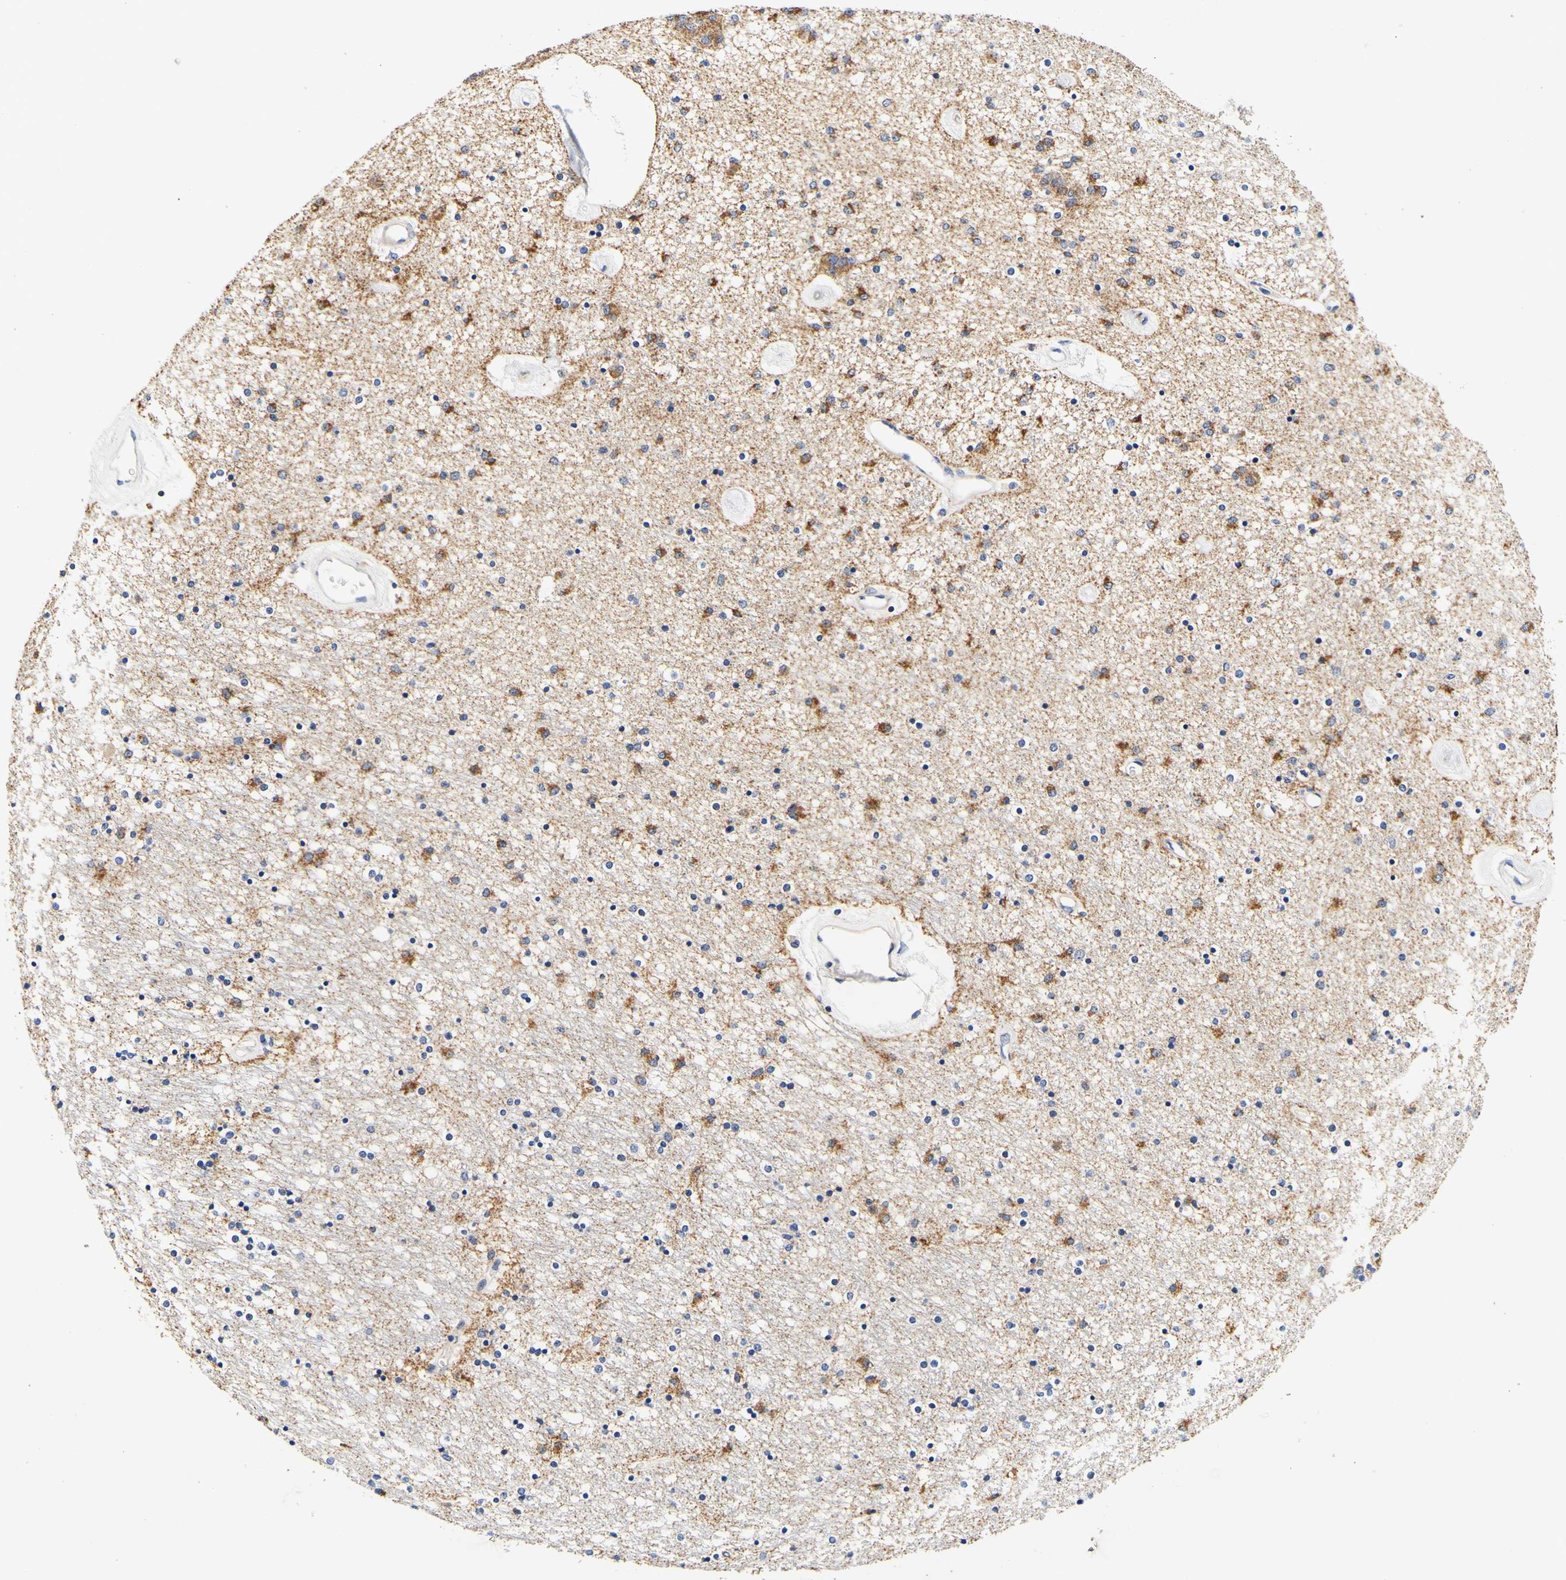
{"staining": {"intensity": "moderate", "quantity": "25%-75%", "location": "cytoplasmic/membranous"}, "tissue": "caudate", "cell_type": "Glial cells", "image_type": "normal", "snomed": [{"axis": "morphology", "description": "Normal tissue, NOS"}, {"axis": "topography", "description": "Lateral ventricle wall"}], "caption": "Glial cells exhibit medium levels of moderate cytoplasmic/membranous expression in approximately 25%-75% of cells in unremarkable human caudate. The staining is performed using DAB (3,3'-diaminobenzidine) brown chromogen to label protein expression. The nuclei are counter-stained blue using hematoxylin.", "gene": "CAMK4", "patient": {"sex": "female", "age": 54}}